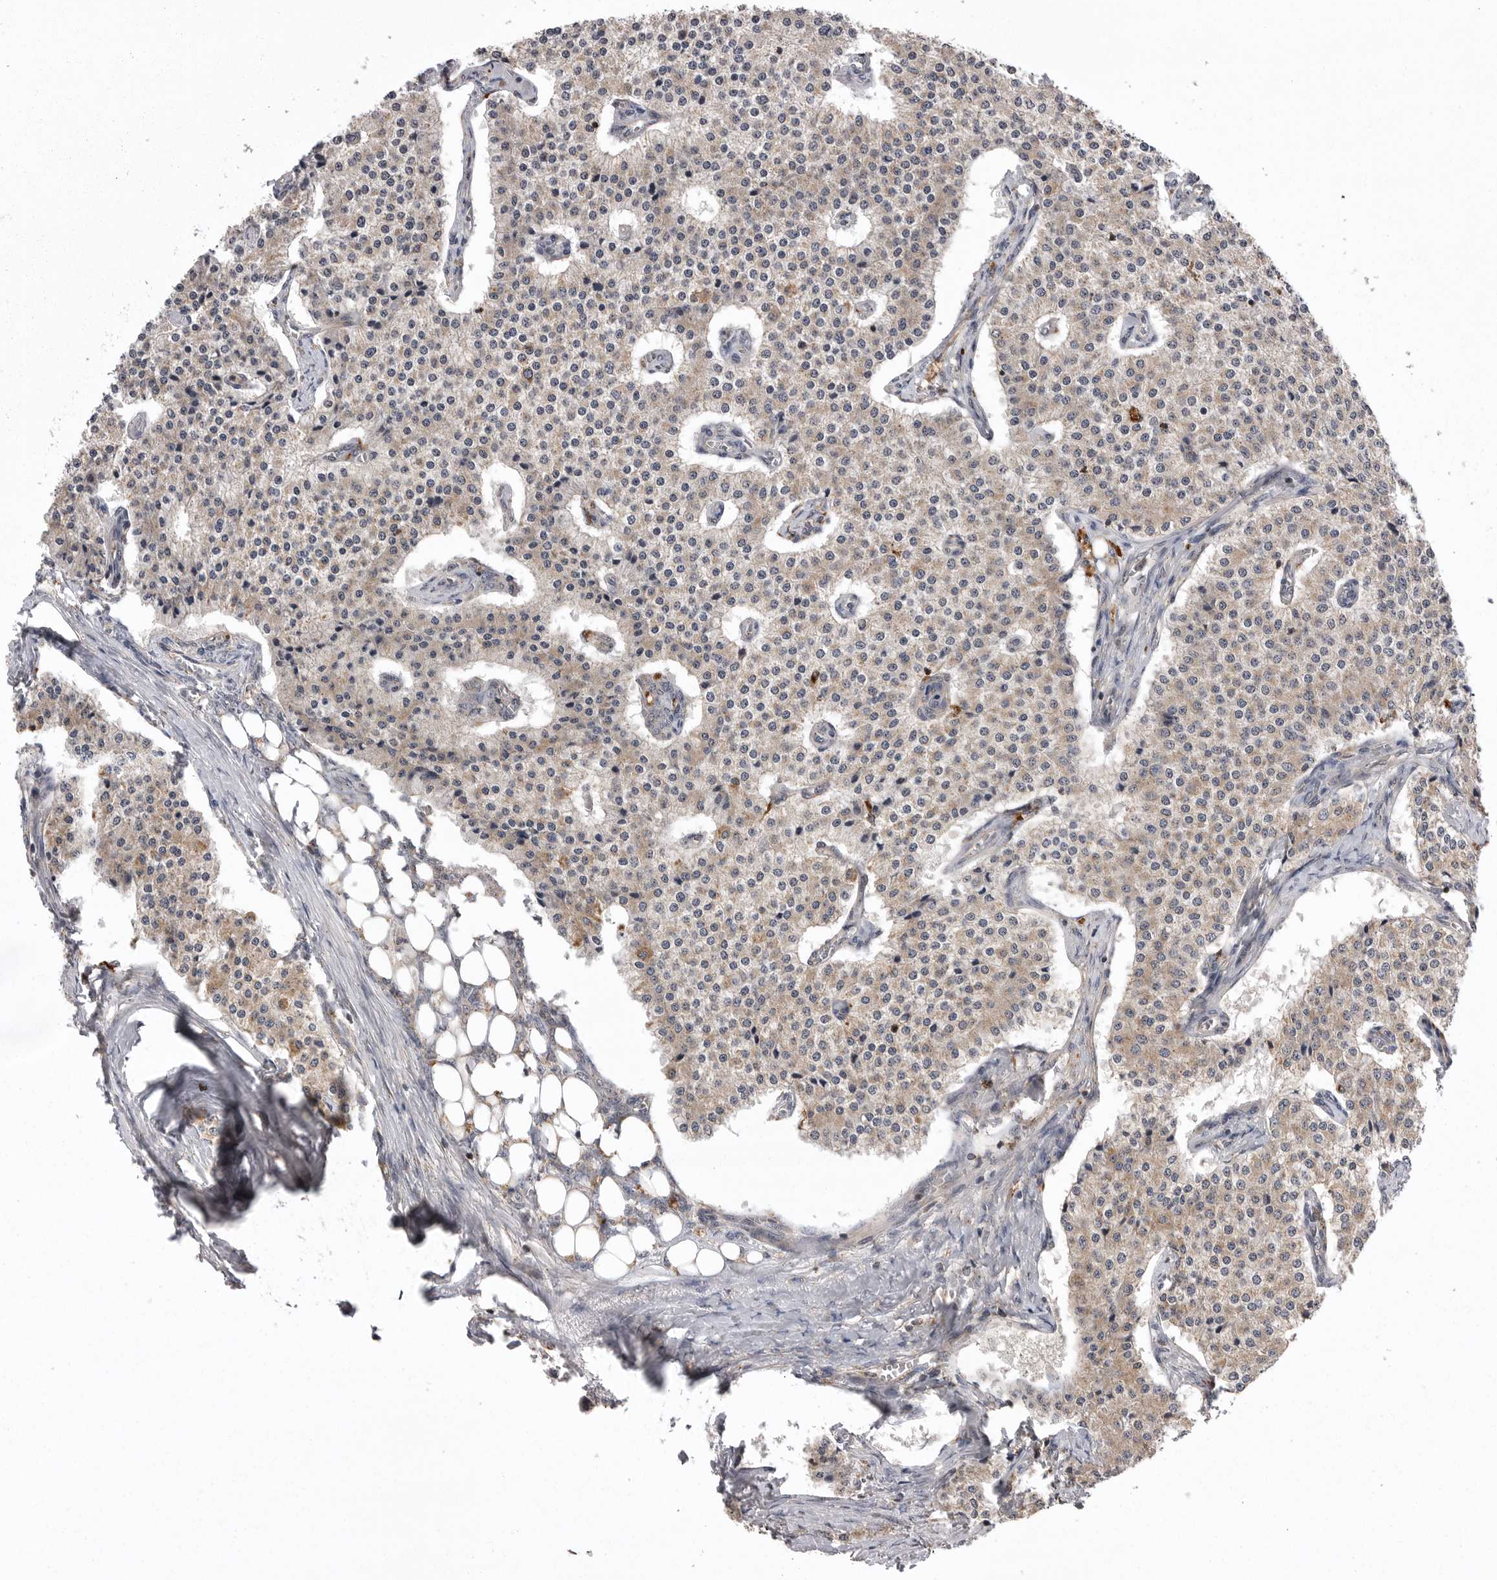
{"staining": {"intensity": "weak", "quantity": "25%-75%", "location": "cytoplasmic/membranous"}, "tissue": "carcinoid", "cell_type": "Tumor cells", "image_type": "cancer", "snomed": [{"axis": "morphology", "description": "Carcinoid, malignant, NOS"}, {"axis": "topography", "description": "Colon"}], "caption": "About 25%-75% of tumor cells in carcinoid (malignant) reveal weak cytoplasmic/membranous protein expression as visualized by brown immunohistochemical staining.", "gene": "AOAH", "patient": {"sex": "female", "age": 52}}